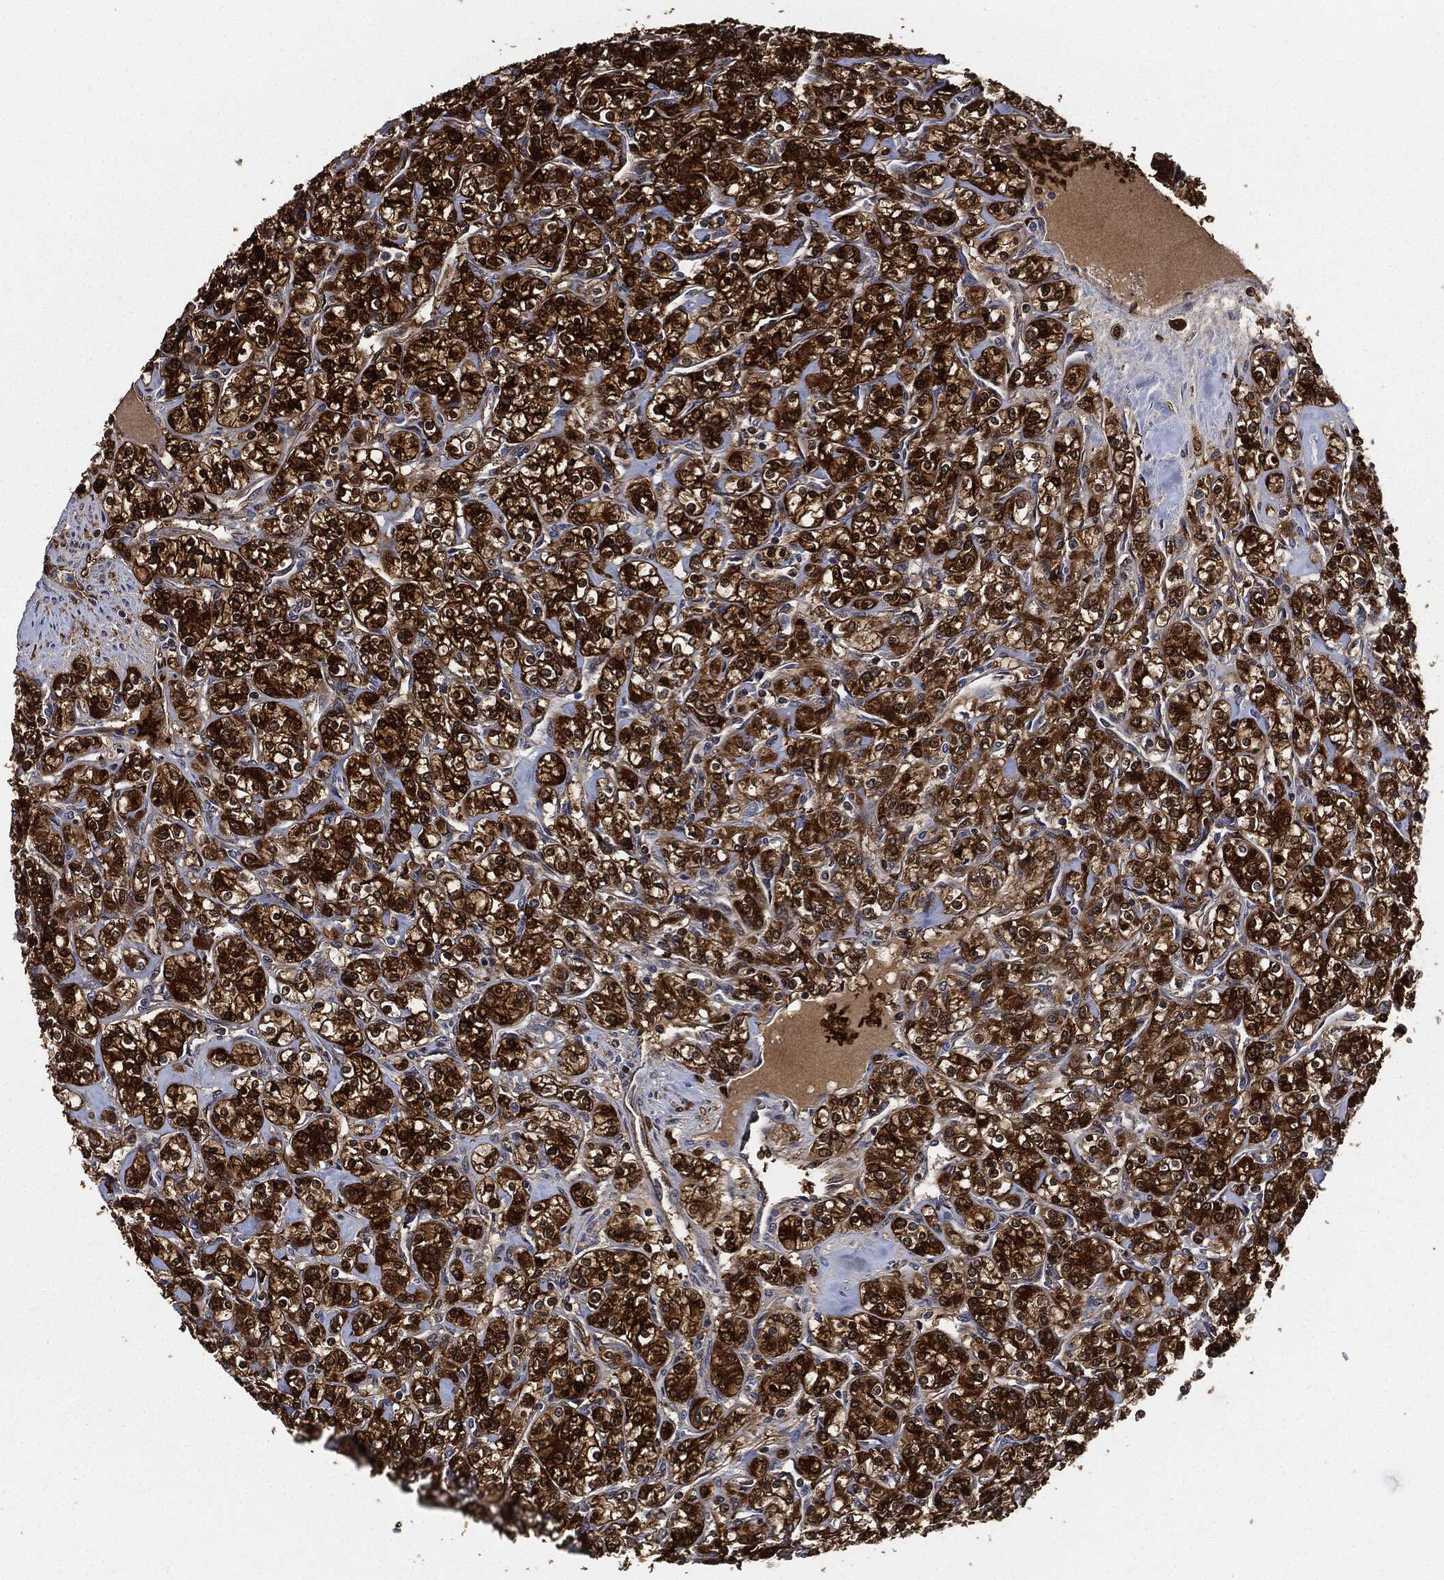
{"staining": {"intensity": "strong", "quantity": "<25%", "location": "cytoplasmic/membranous"}, "tissue": "renal cancer", "cell_type": "Tumor cells", "image_type": "cancer", "snomed": [{"axis": "morphology", "description": "Adenocarcinoma, NOS"}, {"axis": "topography", "description": "Kidney"}], "caption": "A photomicrograph of human adenocarcinoma (renal) stained for a protein exhibits strong cytoplasmic/membranous brown staining in tumor cells.", "gene": "PRDX2", "patient": {"sex": "male", "age": 77}}